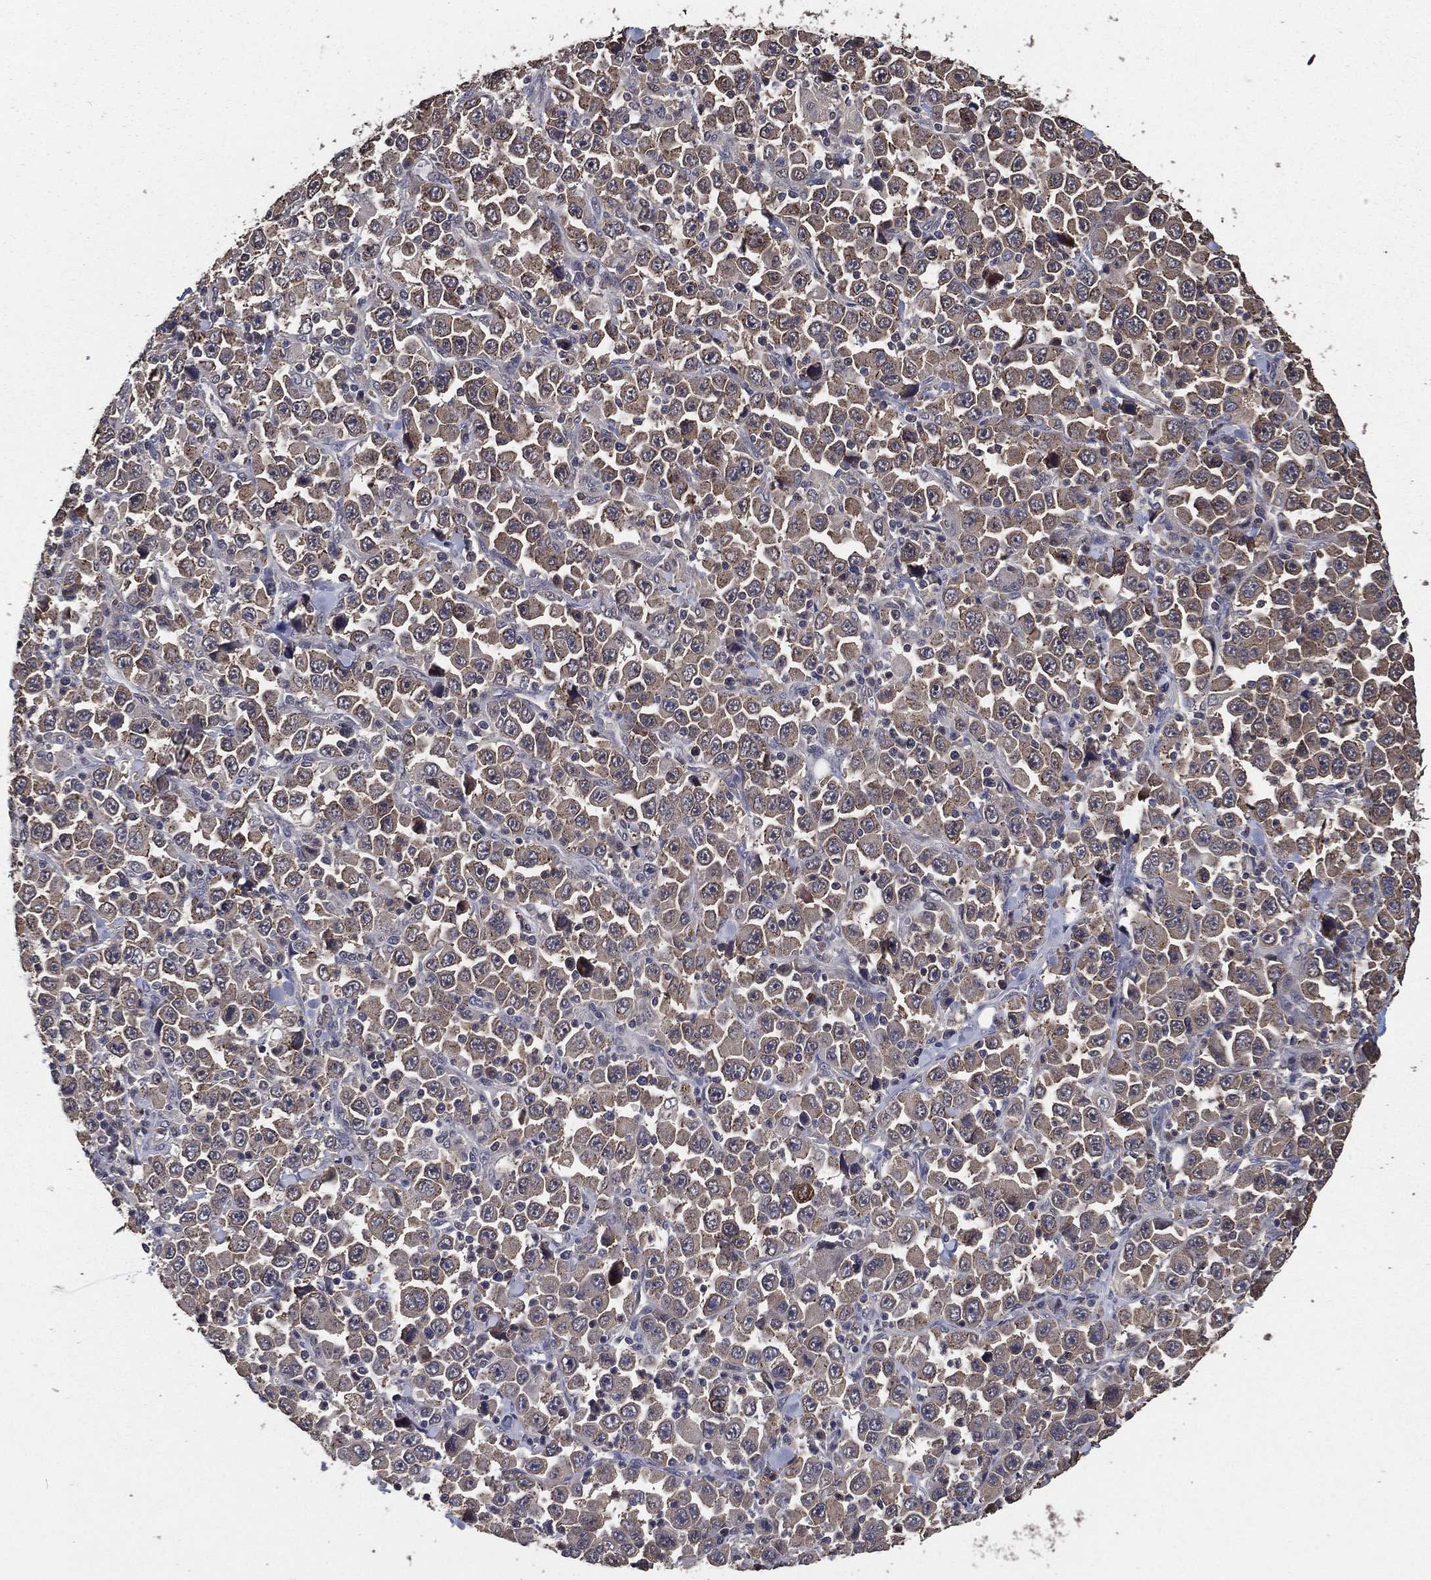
{"staining": {"intensity": "weak", "quantity": "25%-75%", "location": "cytoplasmic/membranous"}, "tissue": "stomach cancer", "cell_type": "Tumor cells", "image_type": "cancer", "snomed": [{"axis": "morphology", "description": "Normal tissue, NOS"}, {"axis": "morphology", "description": "Adenocarcinoma, NOS"}, {"axis": "topography", "description": "Stomach, upper"}, {"axis": "topography", "description": "Stomach"}], "caption": "High-power microscopy captured an immunohistochemistry image of stomach adenocarcinoma, revealing weak cytoplasmic/membranous staining in about 25%-75% of tumor cells.", "gene": "PCNT", "patient": {"sex": "male", "age": 59}}